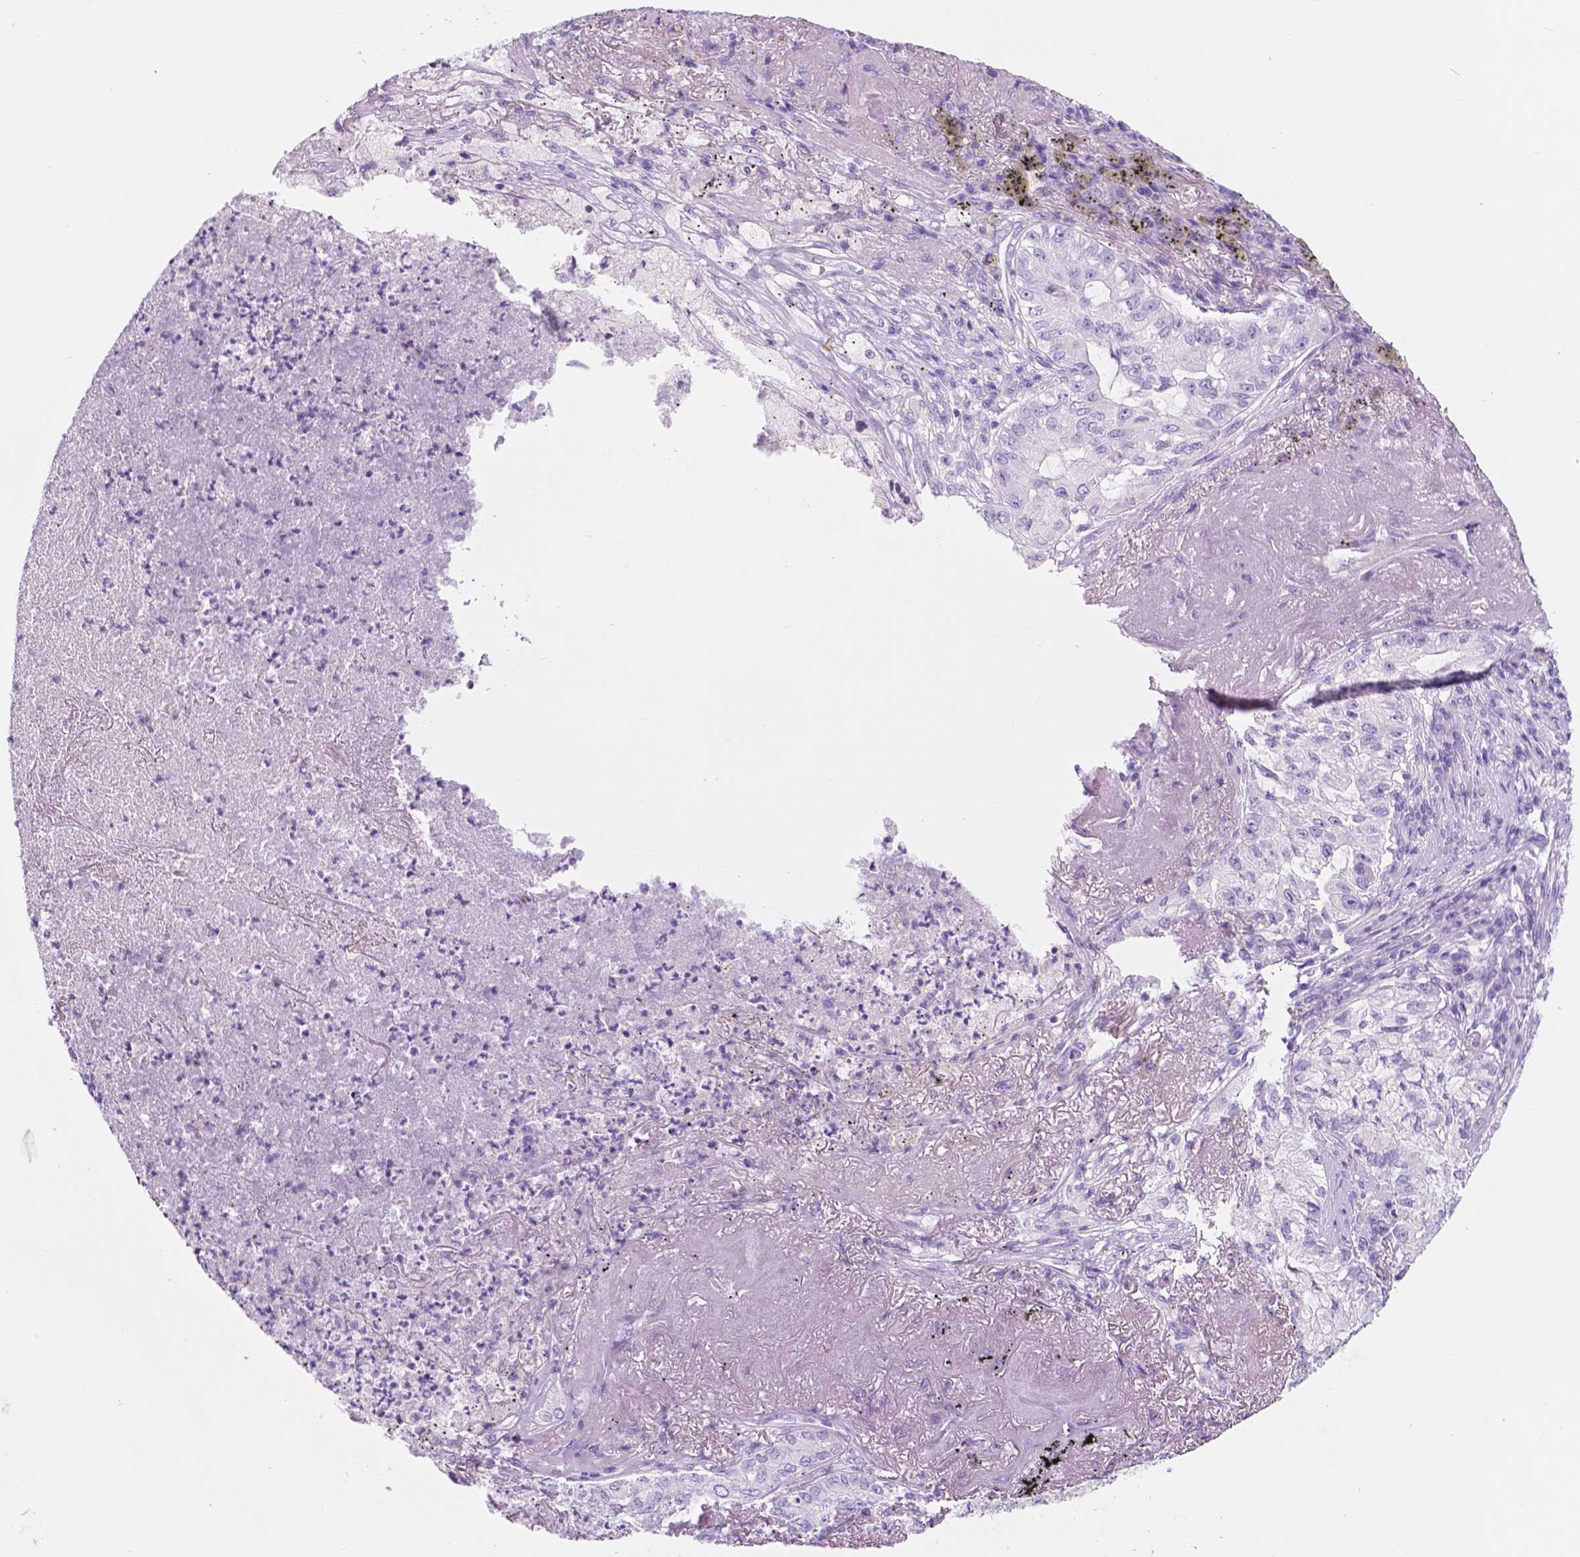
{"staining": {"intensity": "negative", "quantity": "none", "location": "none"}, "tissue": "lung cancer", "cell_type": "Tumor cells", "image_type": "cancer", "snomed": [{"axis": "morphology", "description": "Adenocarcinoma, NOS"}, {"axis": "topography", "description": "Lung"}], "caption": "This is a image of immunohistochemistry staining of adenocarcinoma (lung), which shows no staining in tumor cells.", "gene": "CUZD1", "patient": {"sex": "female", "age": 73}}